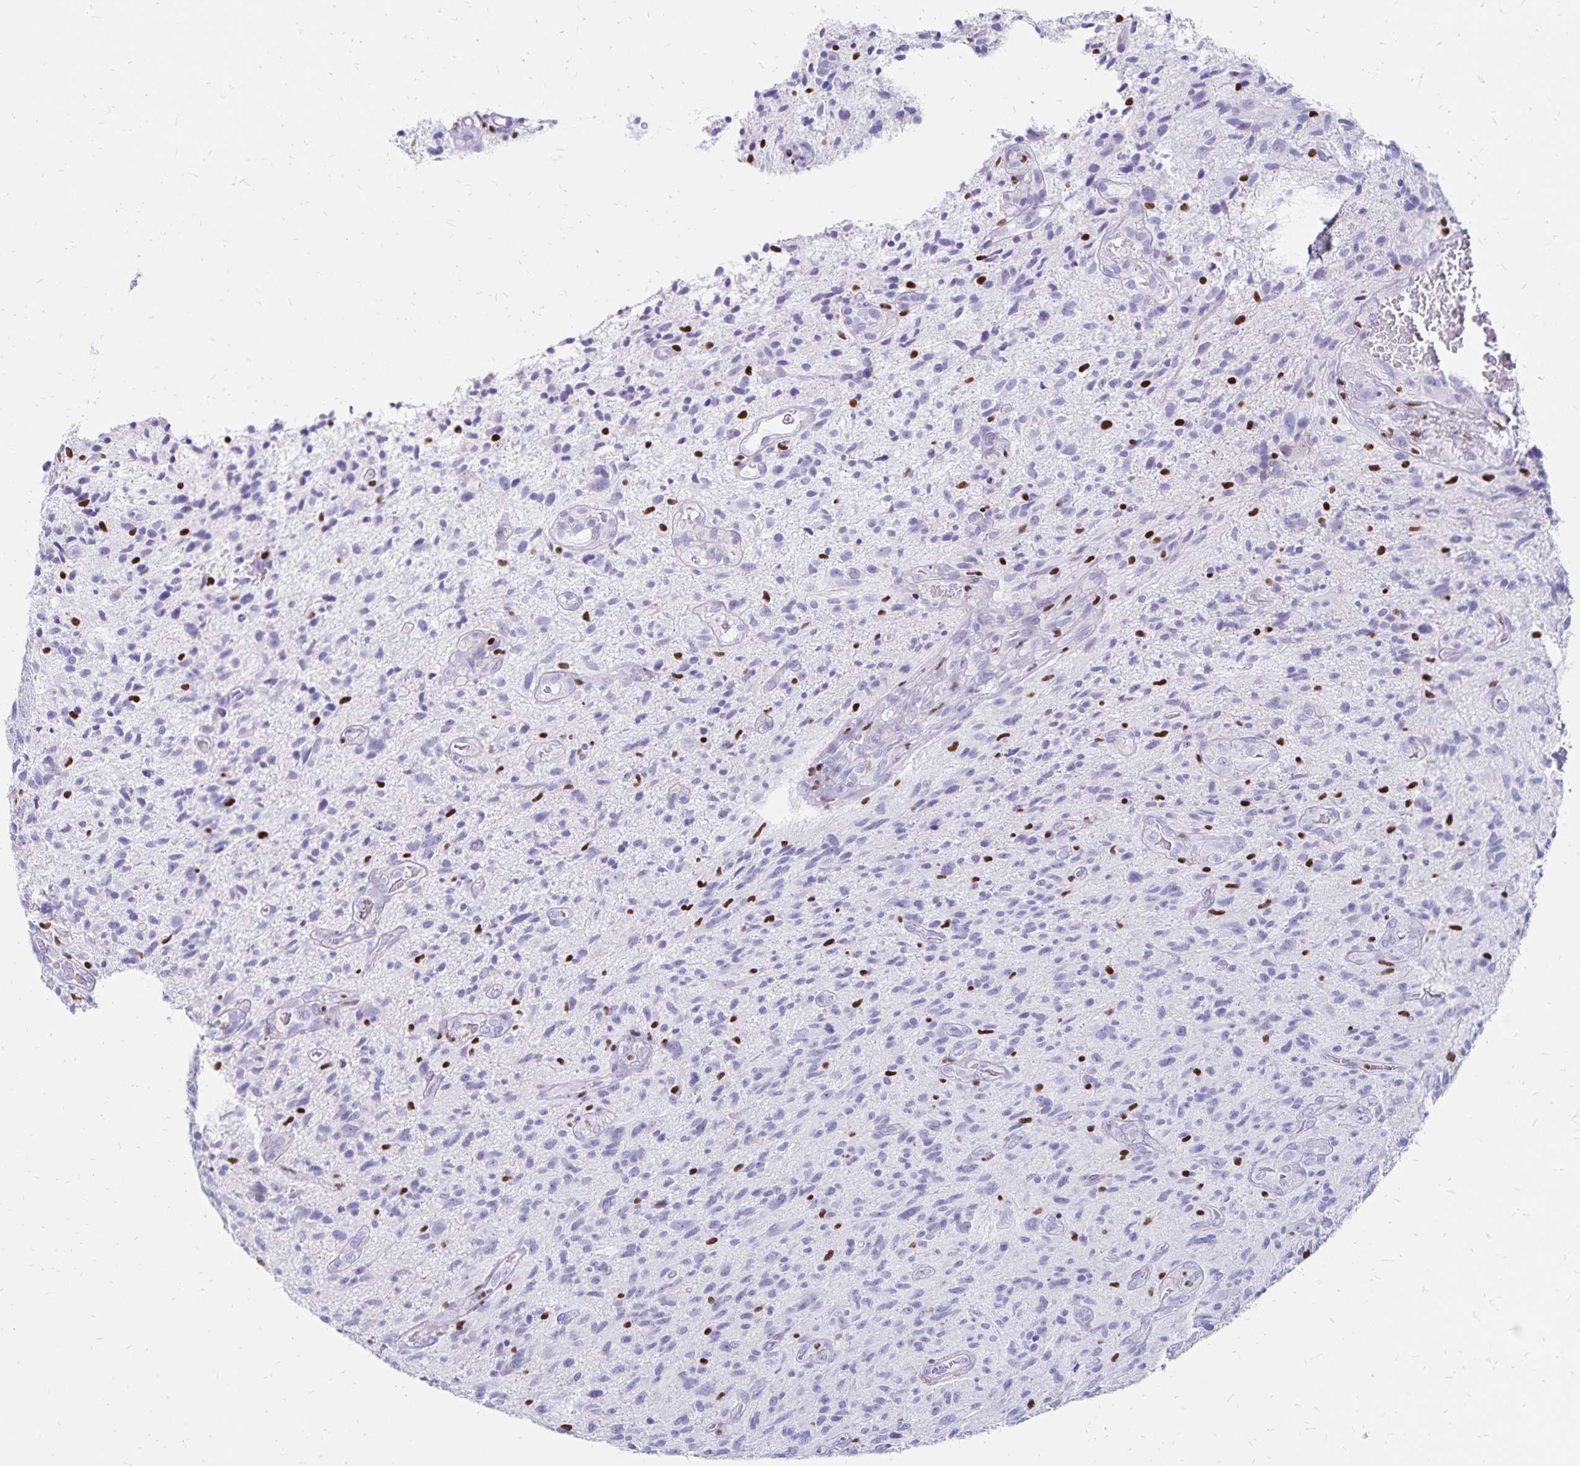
{"staining": {"intensity": "negative", "quantity": "none", "location": "none"}, "tissue": "glioma", "cell_type": "Tumor cells", "image_type": "cancer", "snomed": [{"axis": "morphology", "description": "Glioma, malignant, High grade"}, {"axis": "topography", "description": "Brain"}], "caption": "High magnification brightfield microscopy of glioma stained with DAB (3,3'-diaminobenzidine) (brown) and counterstained with hematoxylin (blue): tumor cells show no significant positivity. (Immunohistochemistry, brightfield microscopy, high magnification).", "gene": "IKZF1", "patient": {"sex": "male", "age": 75}}